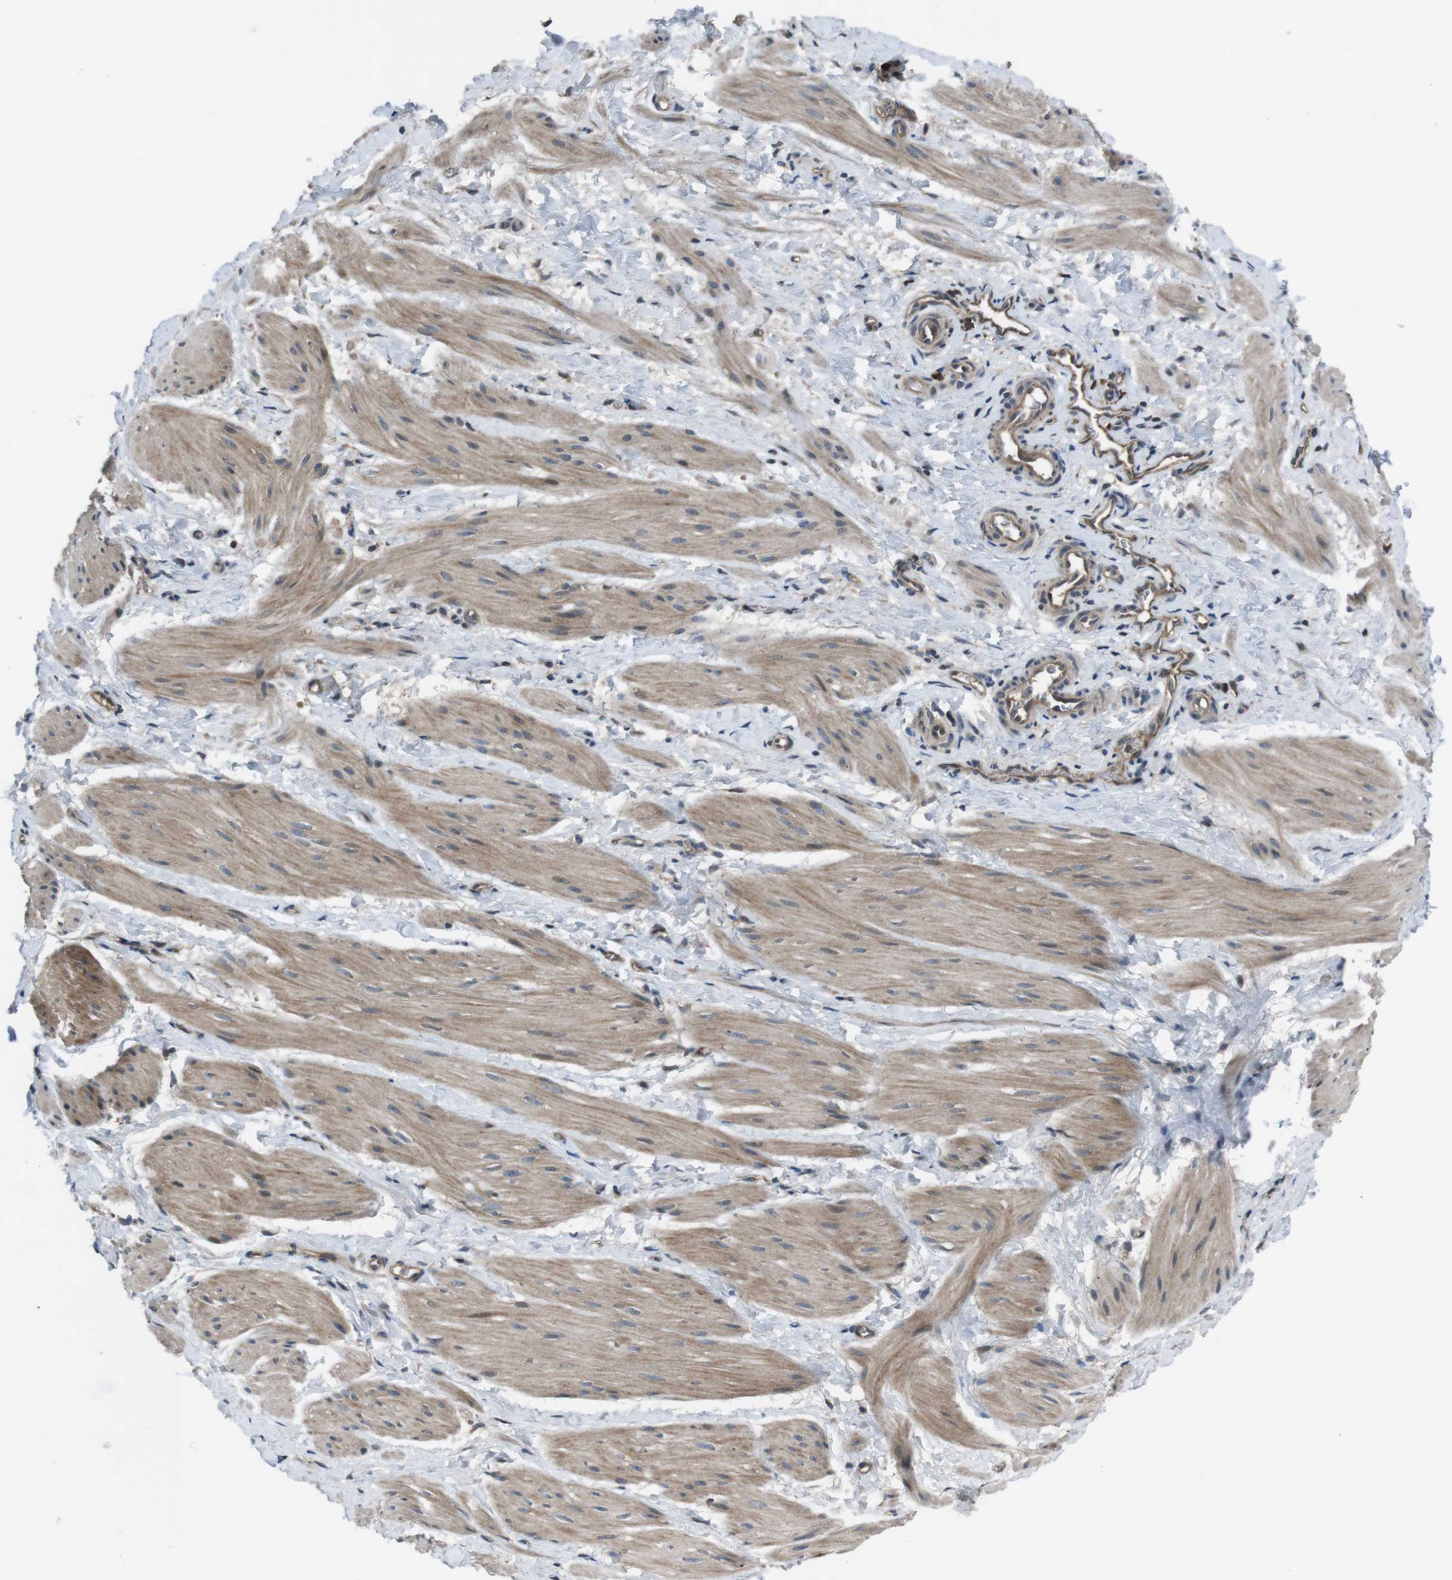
{"staining": {"intensity": "moderate", "quantity": ">75%", "location": "cytoplasmic/membranous"}, "tissue": "smooth muscle", "cell_type": "Smooth muscle cells", "image_type": "normal", "snomed": [{"axis": "morphology", "description": "Normal tissue, NOS"}, {"axis": "topography", "description": "Smooth muscle"}], "caption": "There is medium levels of moderate cytoplasmic/membranous staining in smooth muscle cells of unremarkable smooth muscle, as demonstrated by immunohistochemical staining (brown color).", "gene": "SLC22A23", "patient": {"sex": "male", "age": 16}}